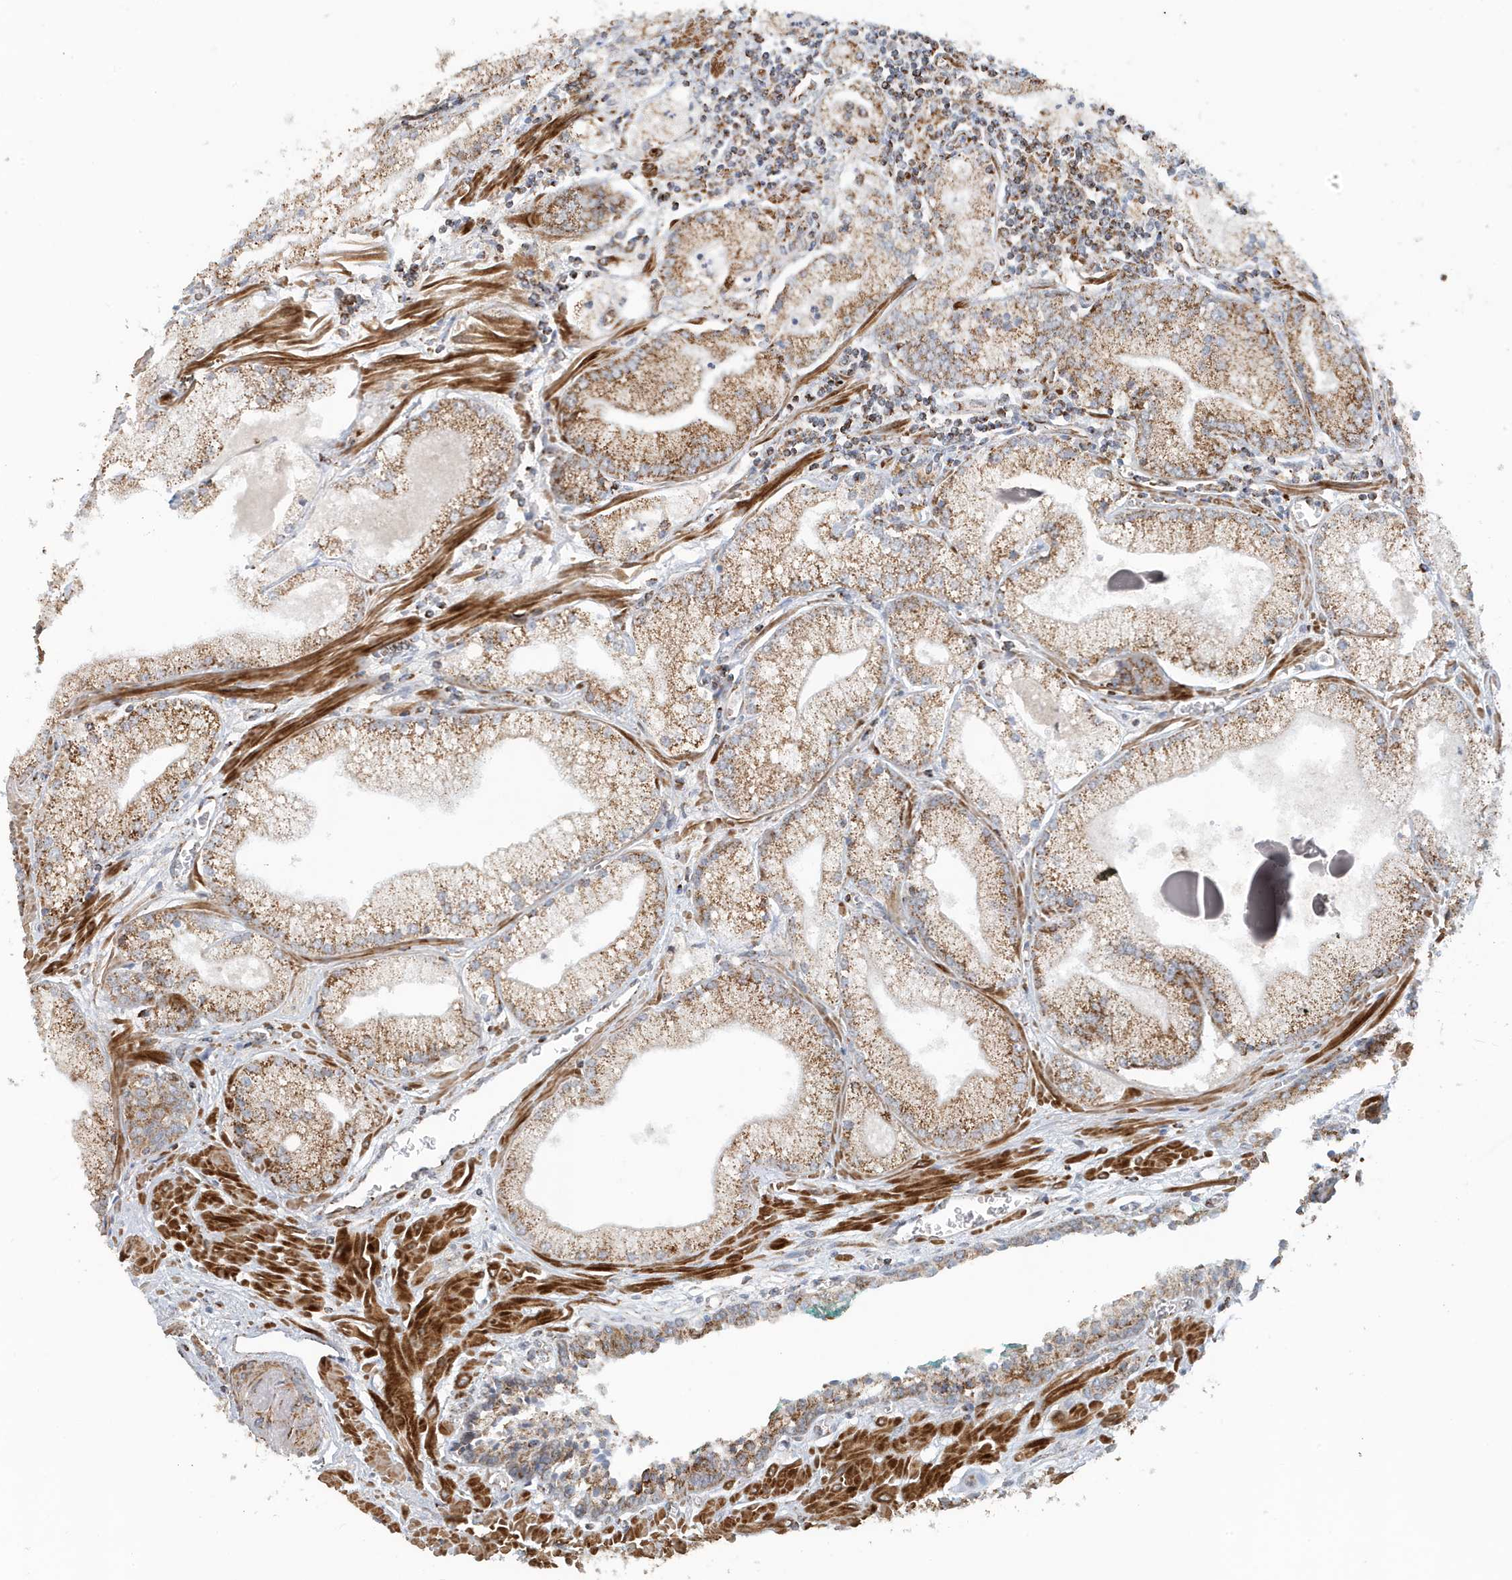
{"staining": {"intensity": "moderate", "quantity": ">75%", "location": "cytoplasmic/membranous"}, "tissue": "prostate cancer", "cell_type": "Tumor cells", "image_type": "cancer", "snomed": [{"axis": "morphology", "description": "Adenocarcinoma, Low grade"}, {"axis": "topography", "description": "Prostate"}], "caption": "Immunohistochemical staining of prostate adenocarcinoma (low-grade) demonstrates medium levels of moderate cytoplasmic/membranous protein staining in about >75% of tumor cells. (brown staining indicates protein expression, while blue staining denotes nuclei).", "gene": "MAN1A1", "patient": {"sex": "male", "age": 67}}